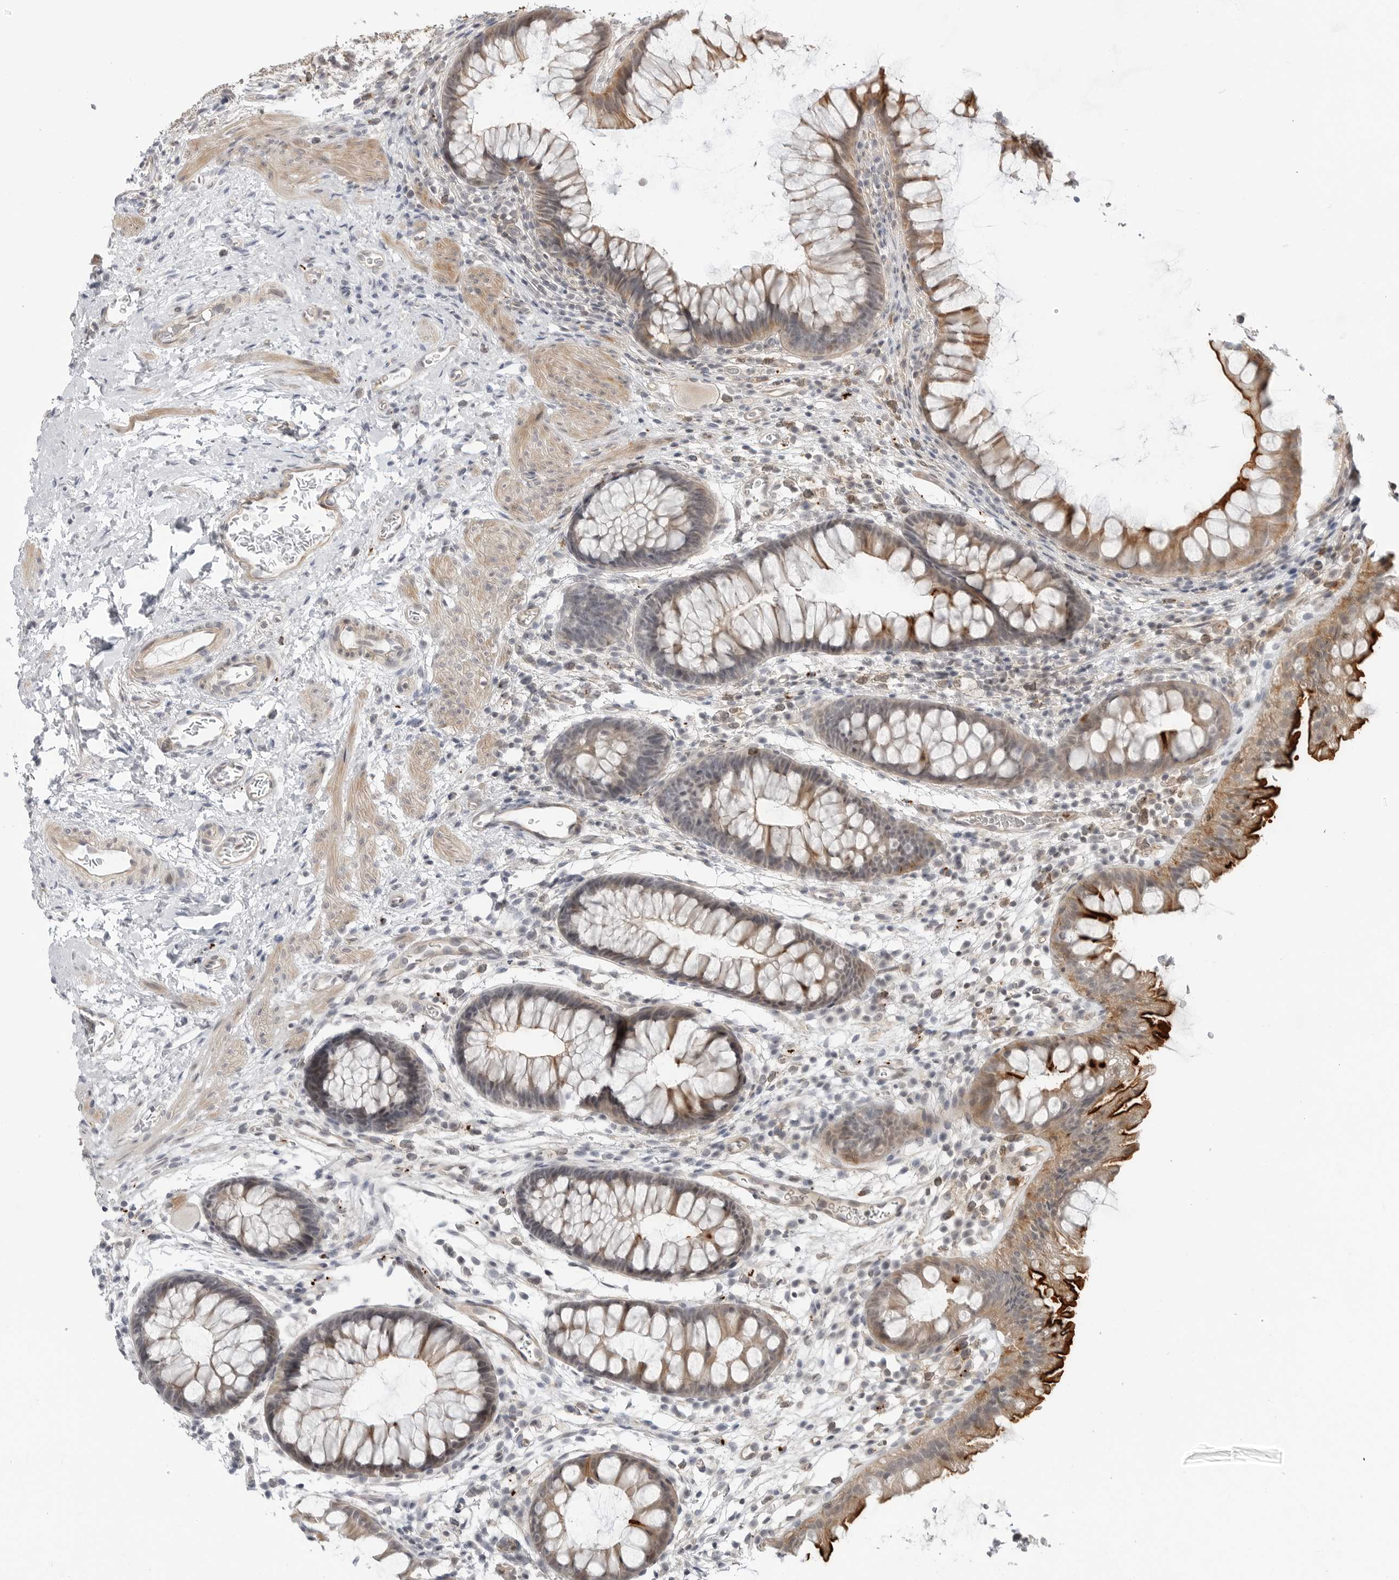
{"staining": {"intensity": "strong", "quantity": ">75%", "location": "cytoplasmic/membranous"}, "tissue": "colon", "cell_type": "Endothelial cells", "image_type": "normal", "snomed": [{"axis": "morphology", "description": "Normal tissue, NOS"}, {"axis": "topography", "description": "Colon"}], "caption": "Immunohistochemistry photomicrograph of normal colon: human colon stained using immunohistochemistry (IHC) displays high levels of strong protein expression localized specifically in the cytoplasmic/membranous of endothelial cells, appearing as a cytoplasmic/membranous brown color.", "gene": "STXBP3", "patient": {"sex": "female", "age": 62}}